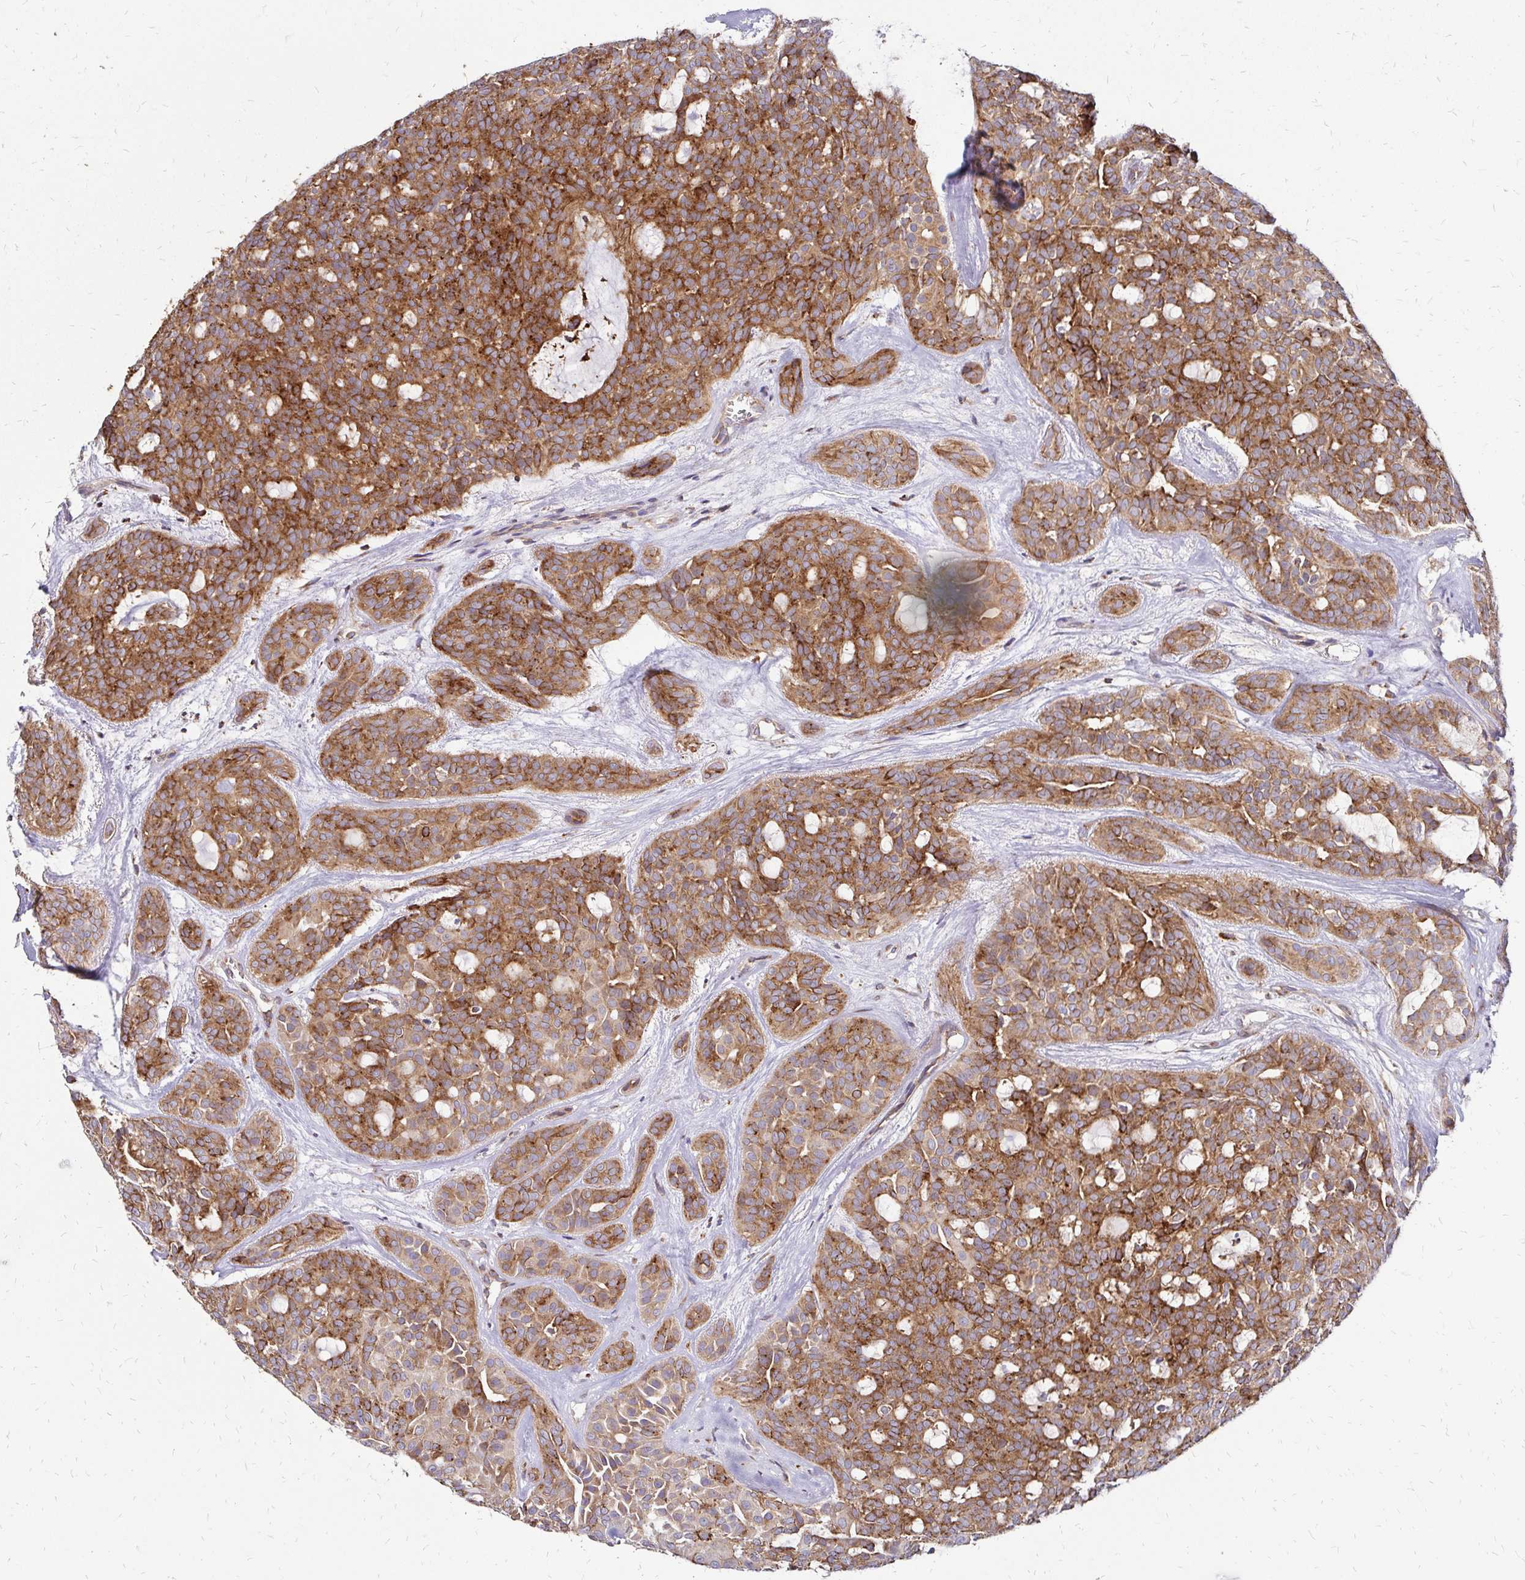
{"staining": {"intensity": "moderate", "quantity": ">75%", "location": "cytoplasmic/membranous"}, "tissue": "head and neck cancer", "cell_type": "Tumor cells", "image_type": "cancer", "snomed": [{"axis": "morphology", "description": "Adenocarcinoma, NOS"}, {"axis": "topography", "description": "Head-Neck"}], "caption": "Adenocarcinoma (head and neck) stained with a brown dye shows moderate cytoplasmic/membranous positive staining in approximately >75% of tumor cells.", "gene": "IDUA", "patient": {"sex": "male", "age": 66}}